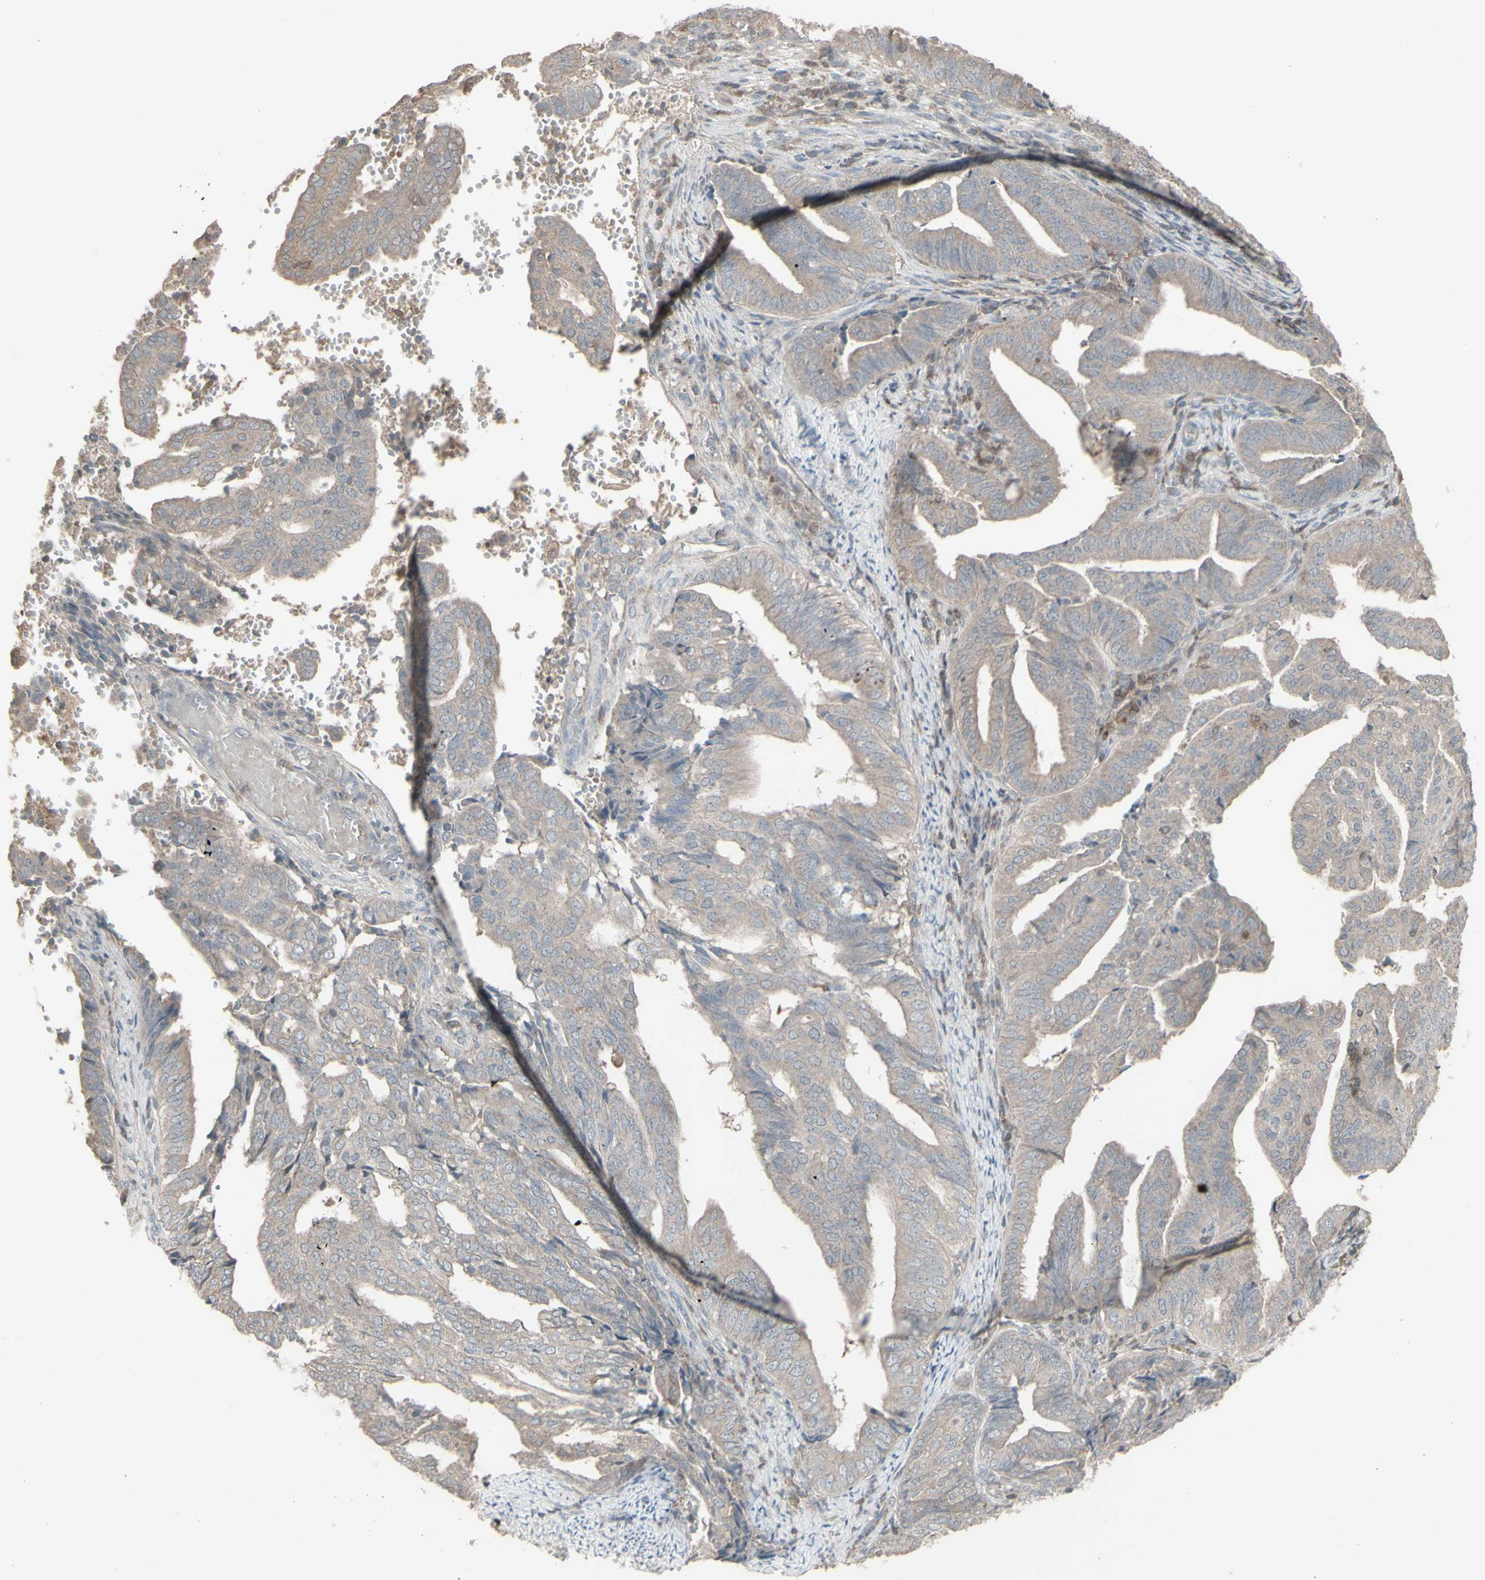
{"staining": {"intensity": "negative", "quantity": "none", "location": "none"}, "tissue": "endometrial cancer", "cell_type": "Tumor cells", "image_type": "cancer", "snomed": [{"axis": "morphology", "description": "Adenocarcinoma, NOS"}, {"axis": "topography", "description": "Endometrium"}], "caption": "There is no significant expression in tumor cells of adenocarcinoma (endometrial).", "gene": "CSK", "patient": {"sex": "female", "age": 58}}